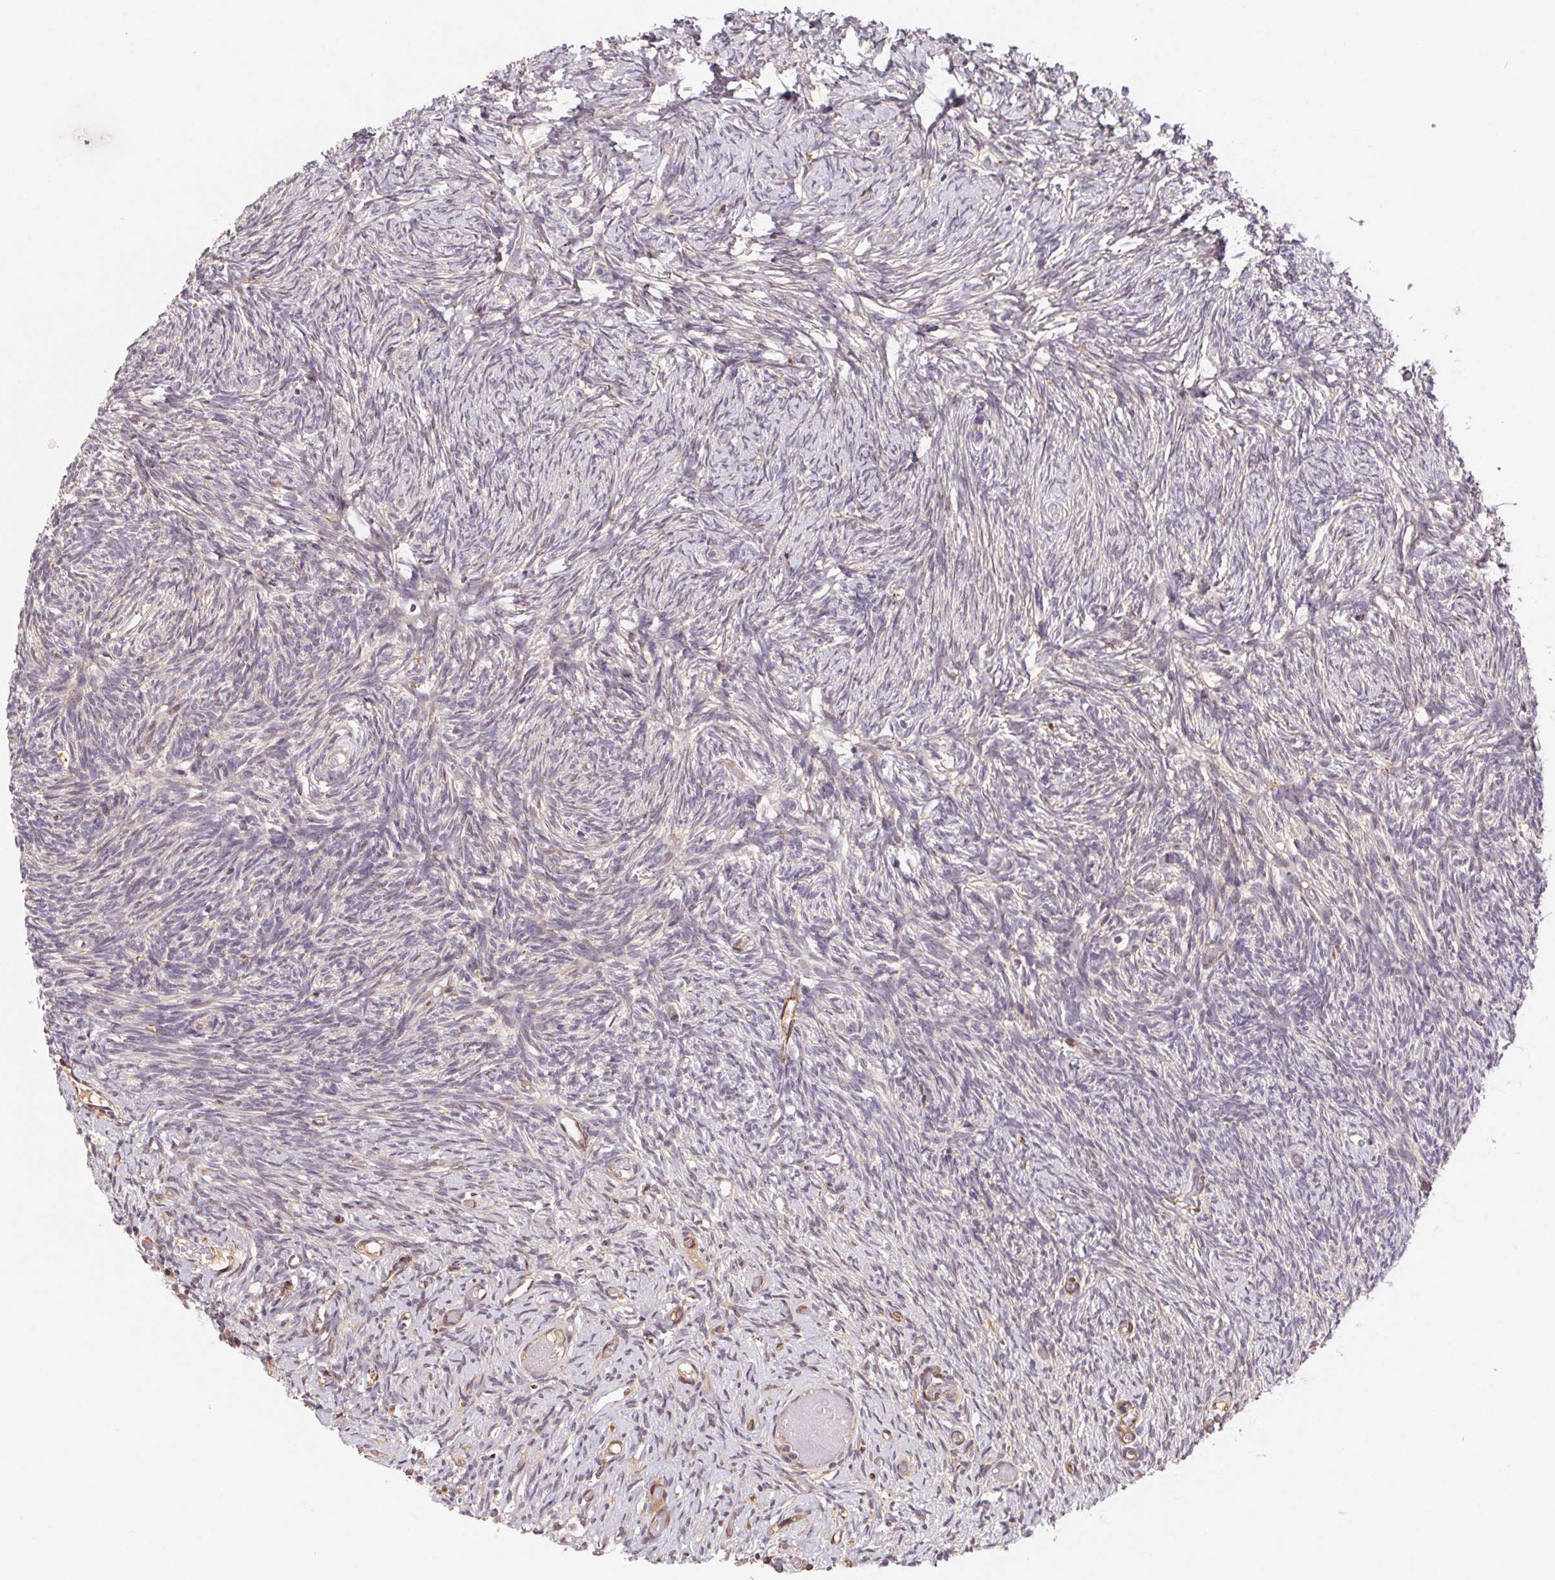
{"staining": {"intensity": "negative", "quantity": "none", "location": "none"}, "tissue": "ovary", "cell_type": "Ovarian stroma cells", "image_type": "normal", "snomed": [{"axis": "morphology", "description": "Normal tissue, NOS"}, {"axis": "topography", "description": "Ovary"}], "caption": "An immunohistochemistry (IHC) image of benign ovary is shown. There is no staining in ovarian stroma cells of ovary.", "gene": "SLC52A2", "patient": {"sex": "female", "age": 39}}